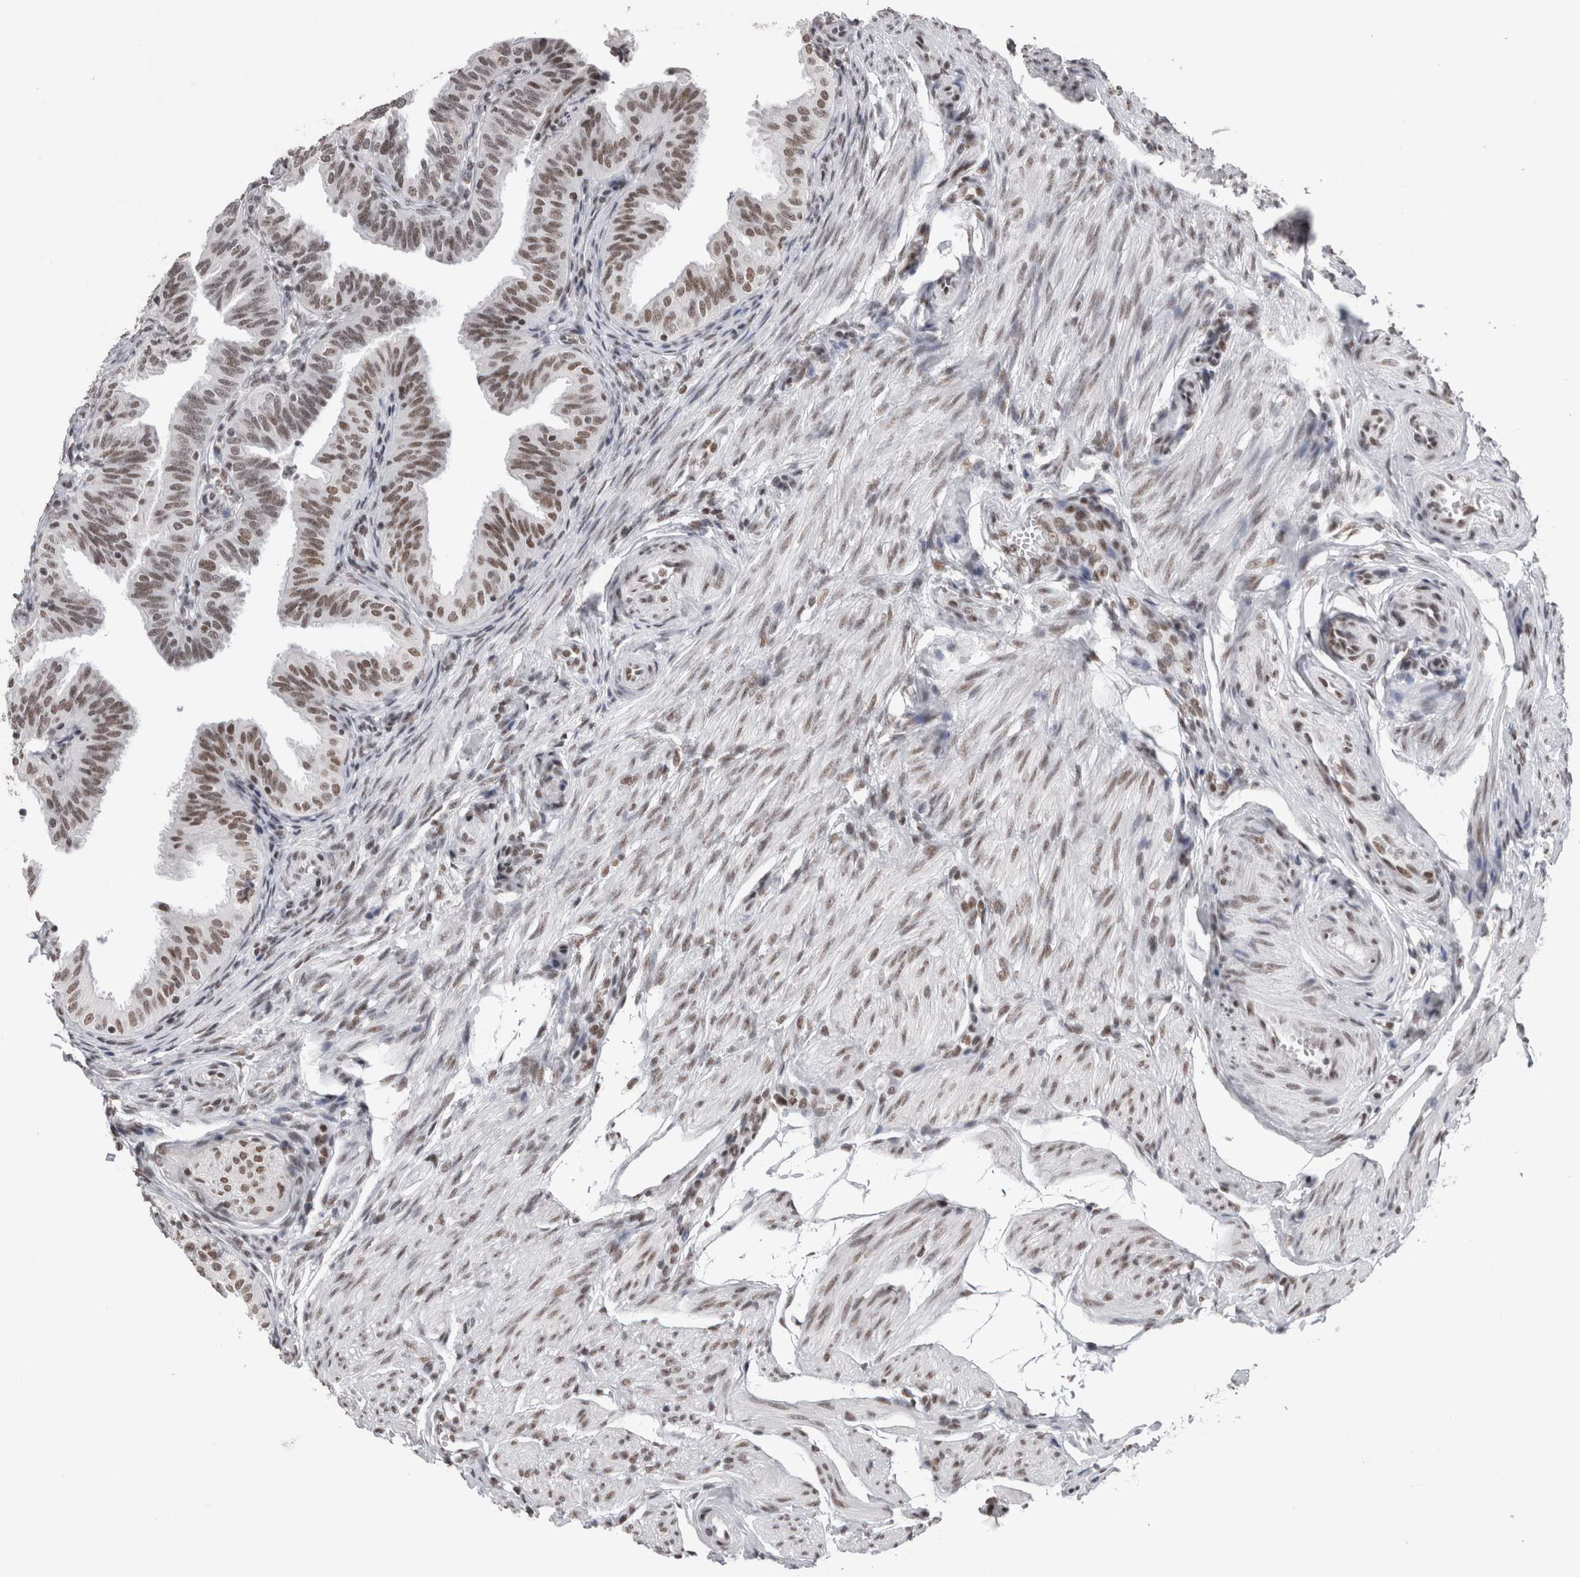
{"staining": {"intensity": "moderate", "quantity": ">75%", "location": "nuclear"}, "tissue": "fallopian tube", "cell_type": "Glandular cells", "image_type": "normal", "snomed": [{"axis": "morphology", "description": "Normal tissue, NOS"}, {"axis": "topography", "description": "Fallopian tube"}], "caption": "Glandular cells exhibit medium levels of moderate nuclear positivity in approximately >75% of cells in normal human fallopian tube.", "gene": "SMC1A", "patient": {"sex": "female", "age": 35}}